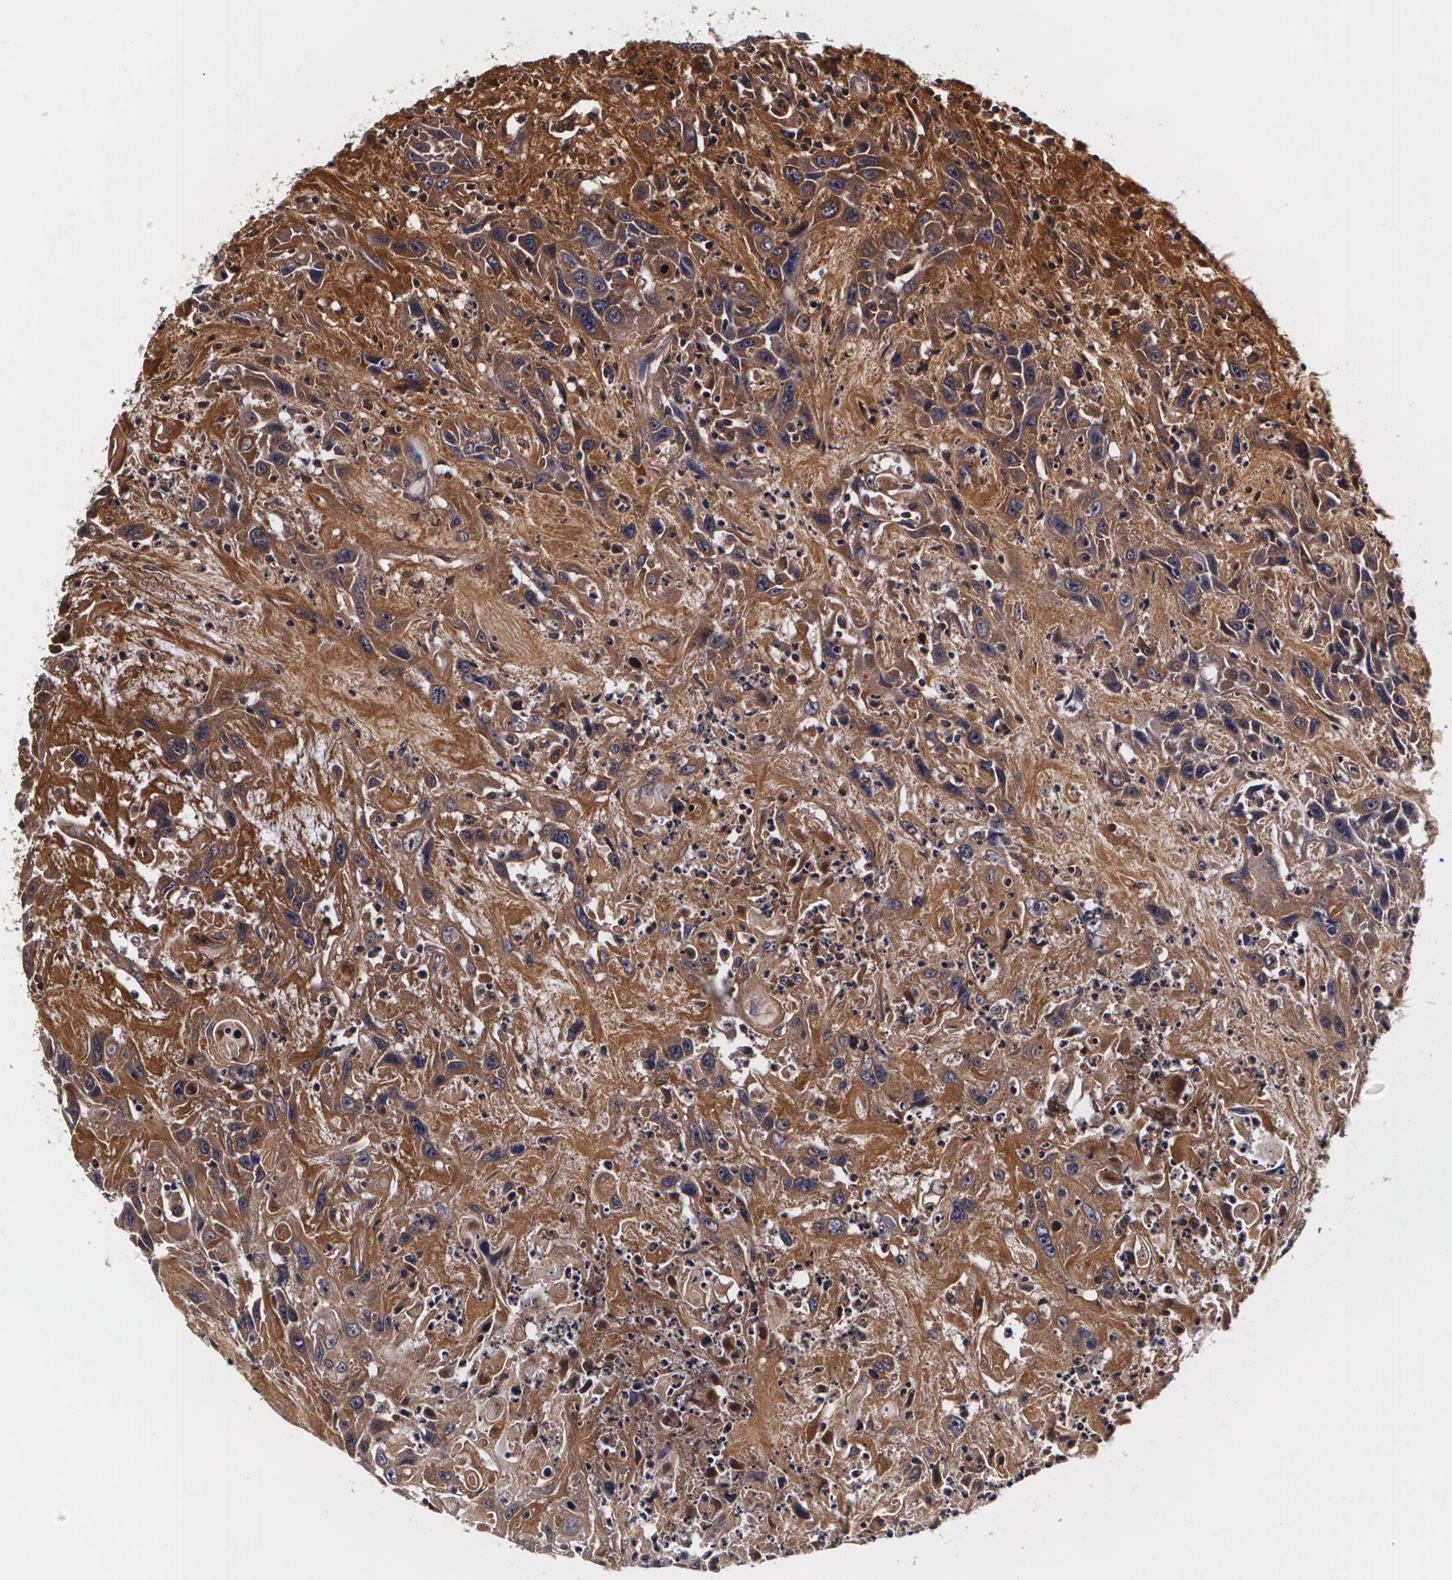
{"staining": {"intensity": "moderate", "quantity": ">75%", "location": "cytoplasmic/membranous"}, "tissue": "urothelial cancer", "cell_type": "Tumor cells", "image_type": "cancer", "snomed": [{"axis": "morphology", "description": "Urothelial carcinoma, High grade"}, {"axis": "topography", "description": "Urinary bladder"}], "caption": "Protein analysis of urothelial cancer tissue demonstrates moderate cytoplasmic/membranous expression in approximately >75% of tumor cells.", "gene": "TTR", "patient": {"sex": "female", "age": 84}}